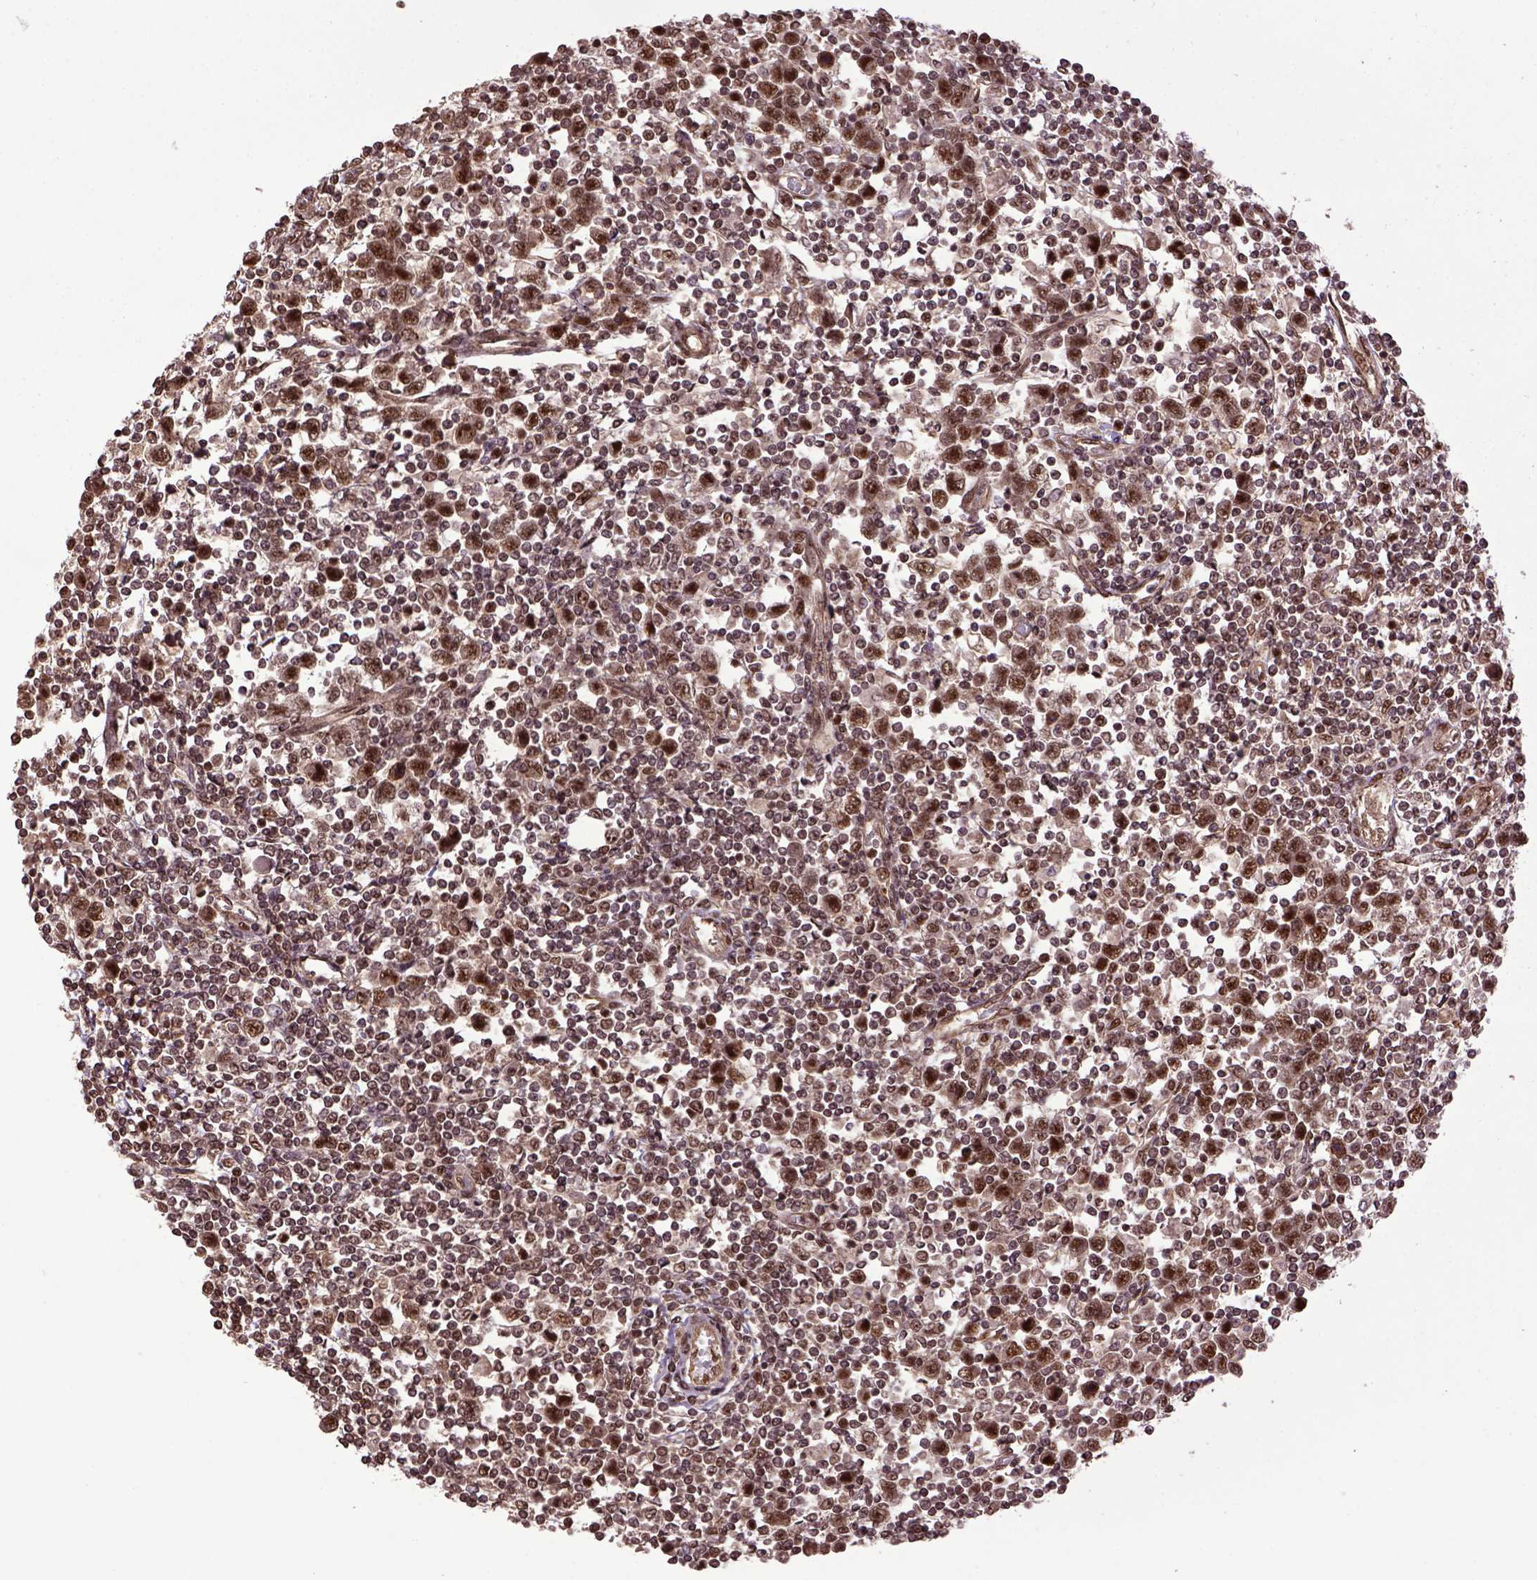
{"staining": {"intensity": "strong", "quantity": ">75%", "location": "nuclear"}, "tissue": "testis cancer", "cell_type": "Tumor cells", "image_type": "cancer", "snomed": [{"axis": "morphology", "description": "Normal tissue, NOS"}, {"axis": "morphology", "description": "Seminoma, NOS"}, {"axis": "topography", "description": "Testis"}, {"axis": "topography", "description": "Epididymis"}], "caption": "Tumor cells reveal high levels of strong nuclear staining in approximately >75% of cells in human testis cancer (seminoma). (brown staining indicates protein expression, while blue staining denotes nuclei).", "gene": "PPIG", "patient": {"sex": "male", "age": 34}}